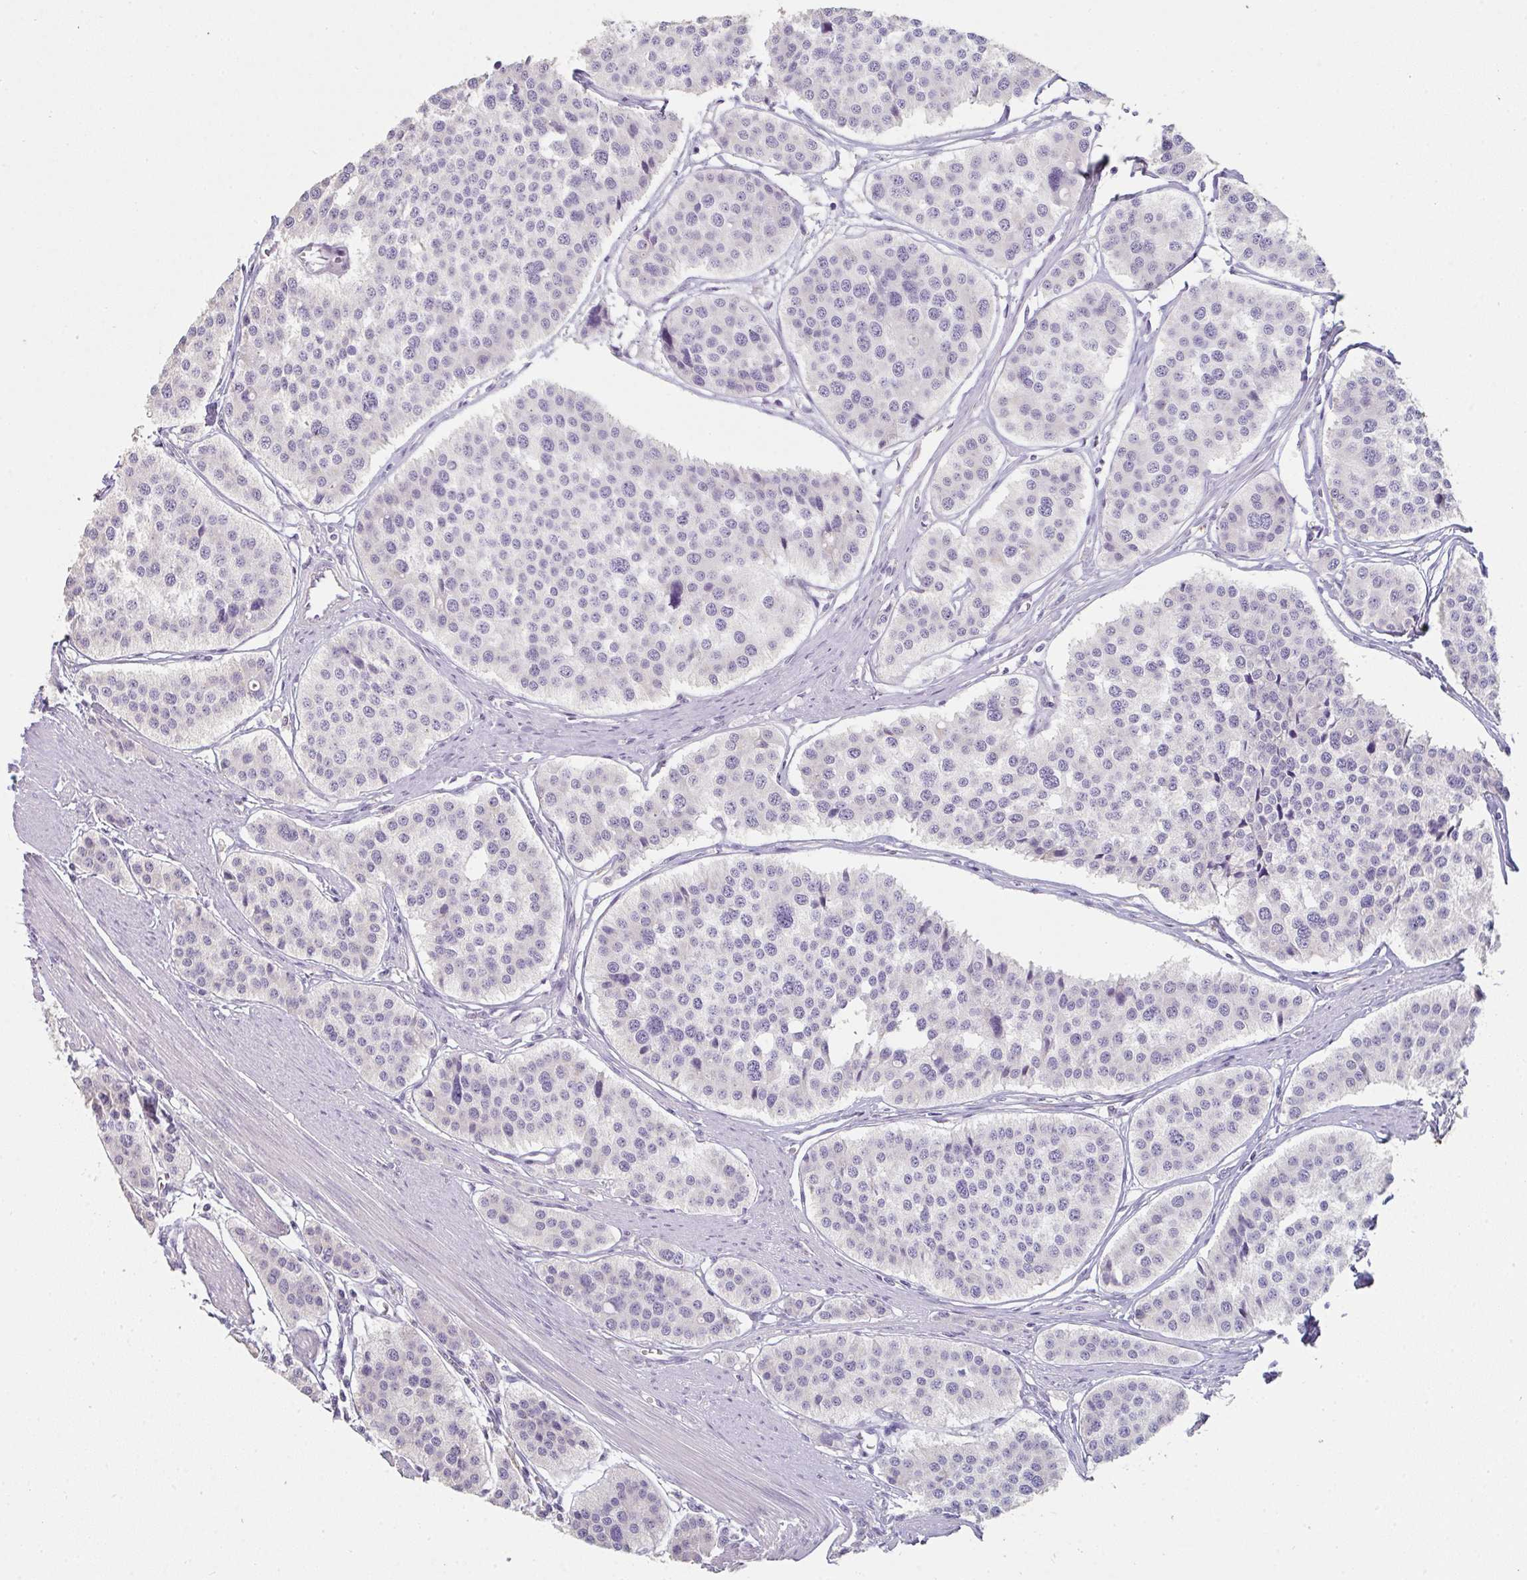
{"staining": {"intensity": "negative", "quantity": "none", "location": "none"}, "tissue": "carcinoid", "cell_type": "Tumor cells", "image_type": "cancer", "snomed": [{"axis": "morphology", "description": "Carcinoid, malignant, NOS"}, {"axis": "topography", "description": "Small intestine"}], "caption": "A micrograph of carcinoid stained for a protein shows no brown staining in tumor cells.", "gene": "C1QTNF8", "patient": {"sex": "male", "age": 60}}